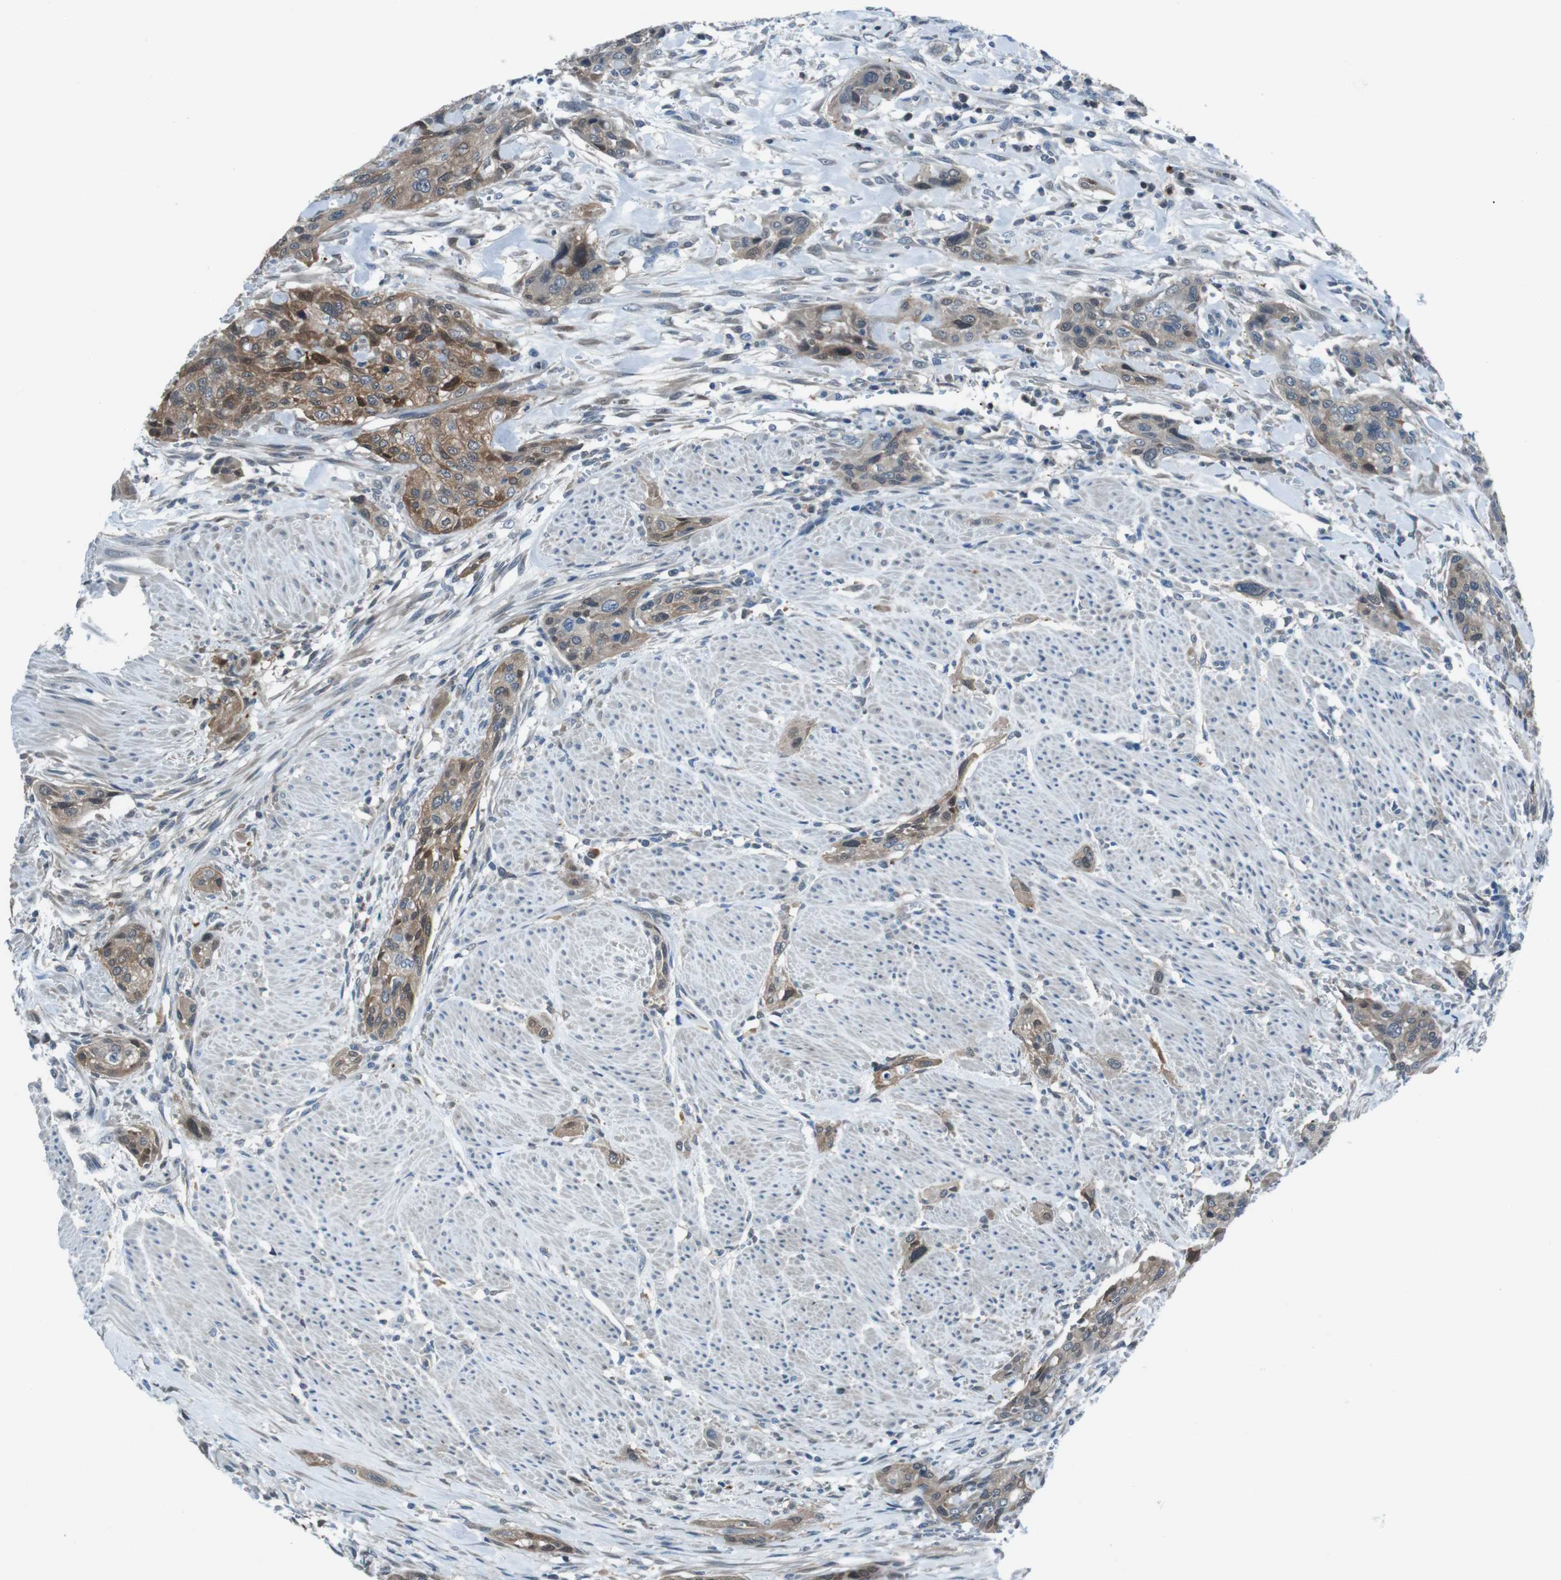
{"staining": {"intensity": "moderate", "quantity": ">75%", "location": "cytoplasmic/membranous"}, "tissue": "urothelial cancer", "cell_type": "Tumor cells", "image_type": "cancer", "snomed": [{"axis": "morphology", "description": "Urothelial carcinoma, High grade"}, {"axis": "topography", "description": "Urinary bladder"}], "caption": "IHC histopathology image of neoplastic tissue: urothelial cancer stained using IHC displays medium levels of moderate protein expression localized specifically in the cytoplasmic/membranous of tumor cells, appearing as a cytoplasmic/membranous brown color.", "gene": "NANOS2", "patient": {"sex": "male", "age": 35}}